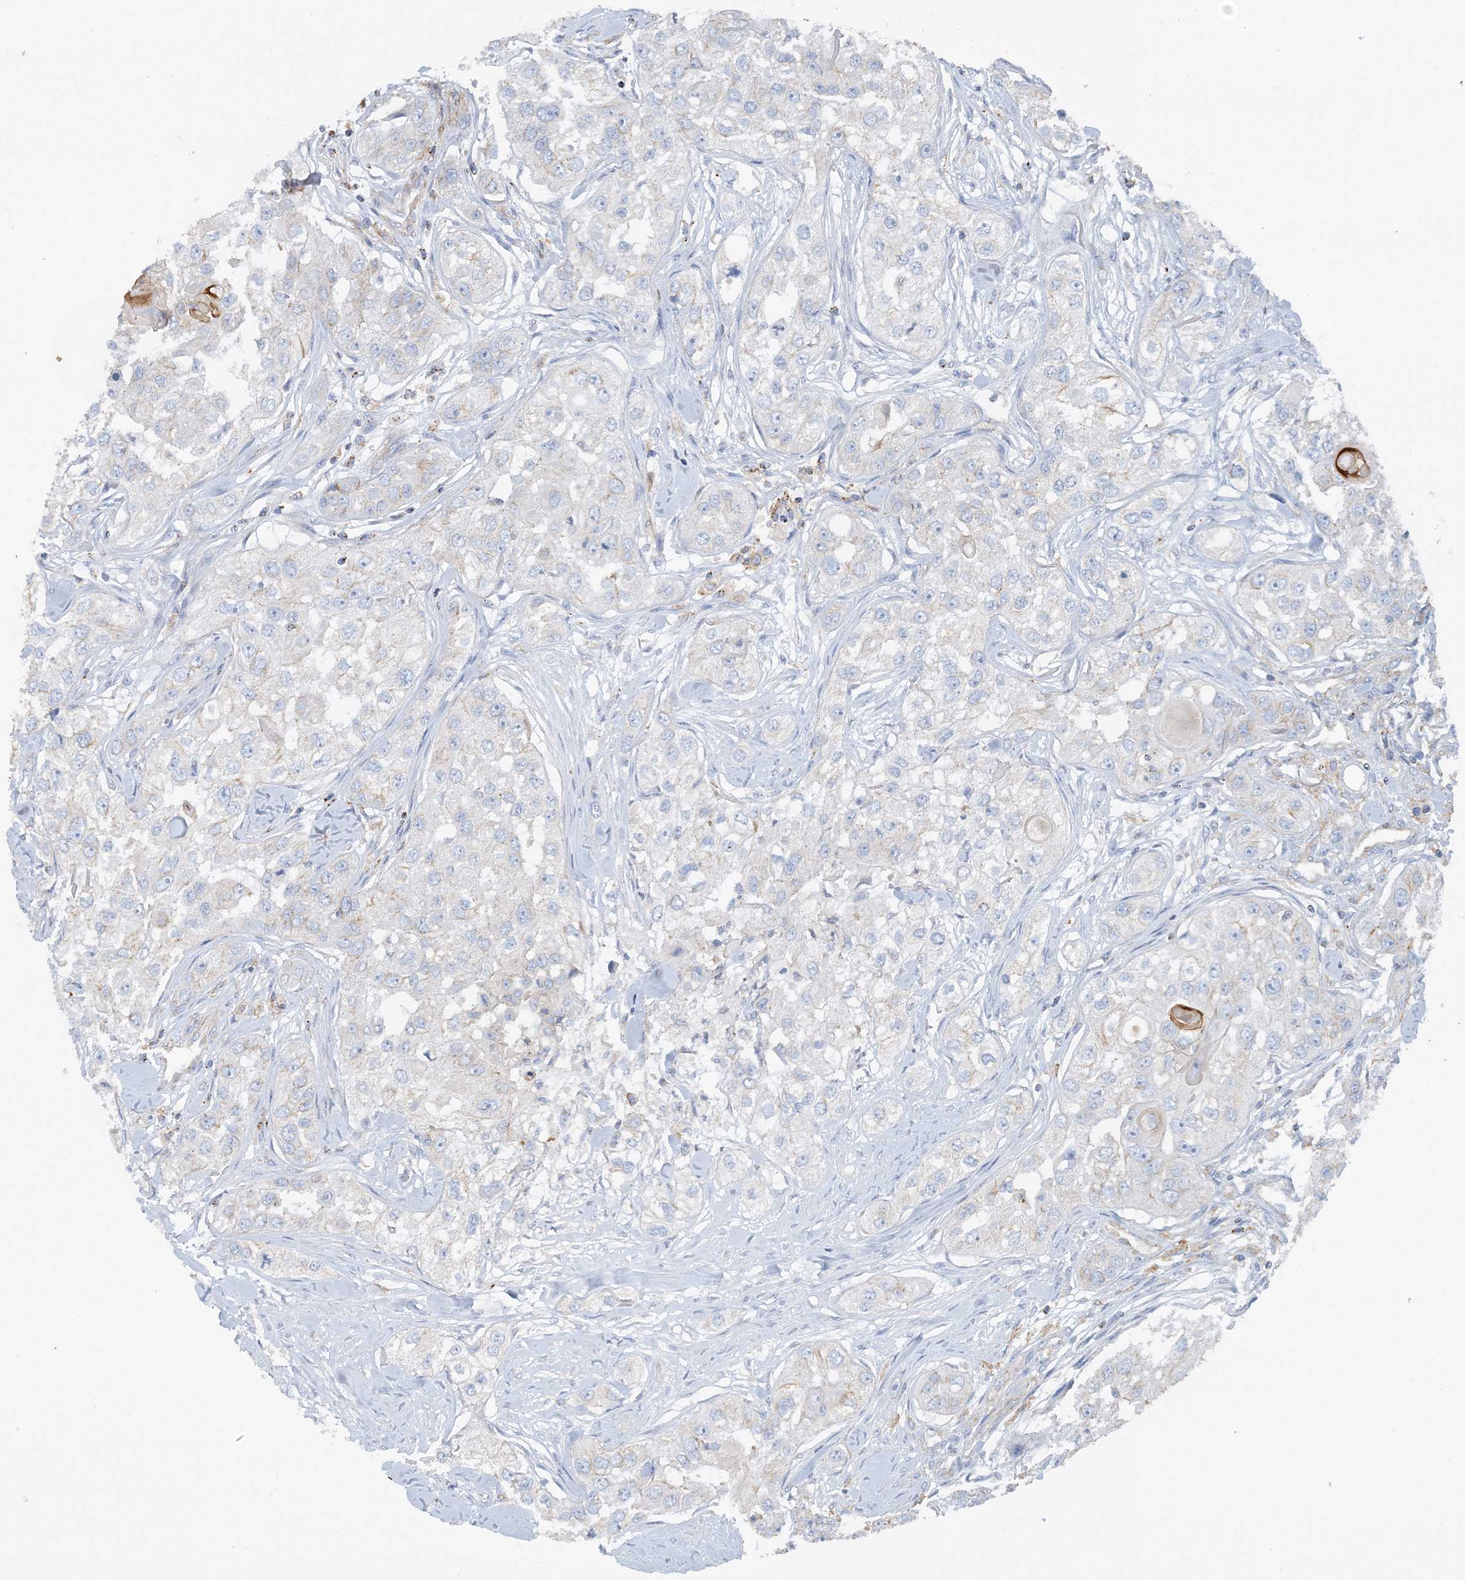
{"staining": {"intensity": "negative", "quantity": "none", "location": "none"}, "tissue": "head and neck cancer", "cell_type": "Tumor cells", "image_type": "cancer", "snomed": [{"axis": "morphology", "description": "Normal tissue, NOS"}, {"axis": "morphology", "description": "Squamous cell carcinoma, NOS"}, {"axis": "topography", "description": "Skeletal muscle"}, {"axis": "topography", "description": "Head-Neck"}], "caption": "This is an immunohistochemistry micrograph of head and neck cancer. There is no positivity in tumor cells.", "gene": "CALHM5", "patient": {"sex": "male", "age": 51}}